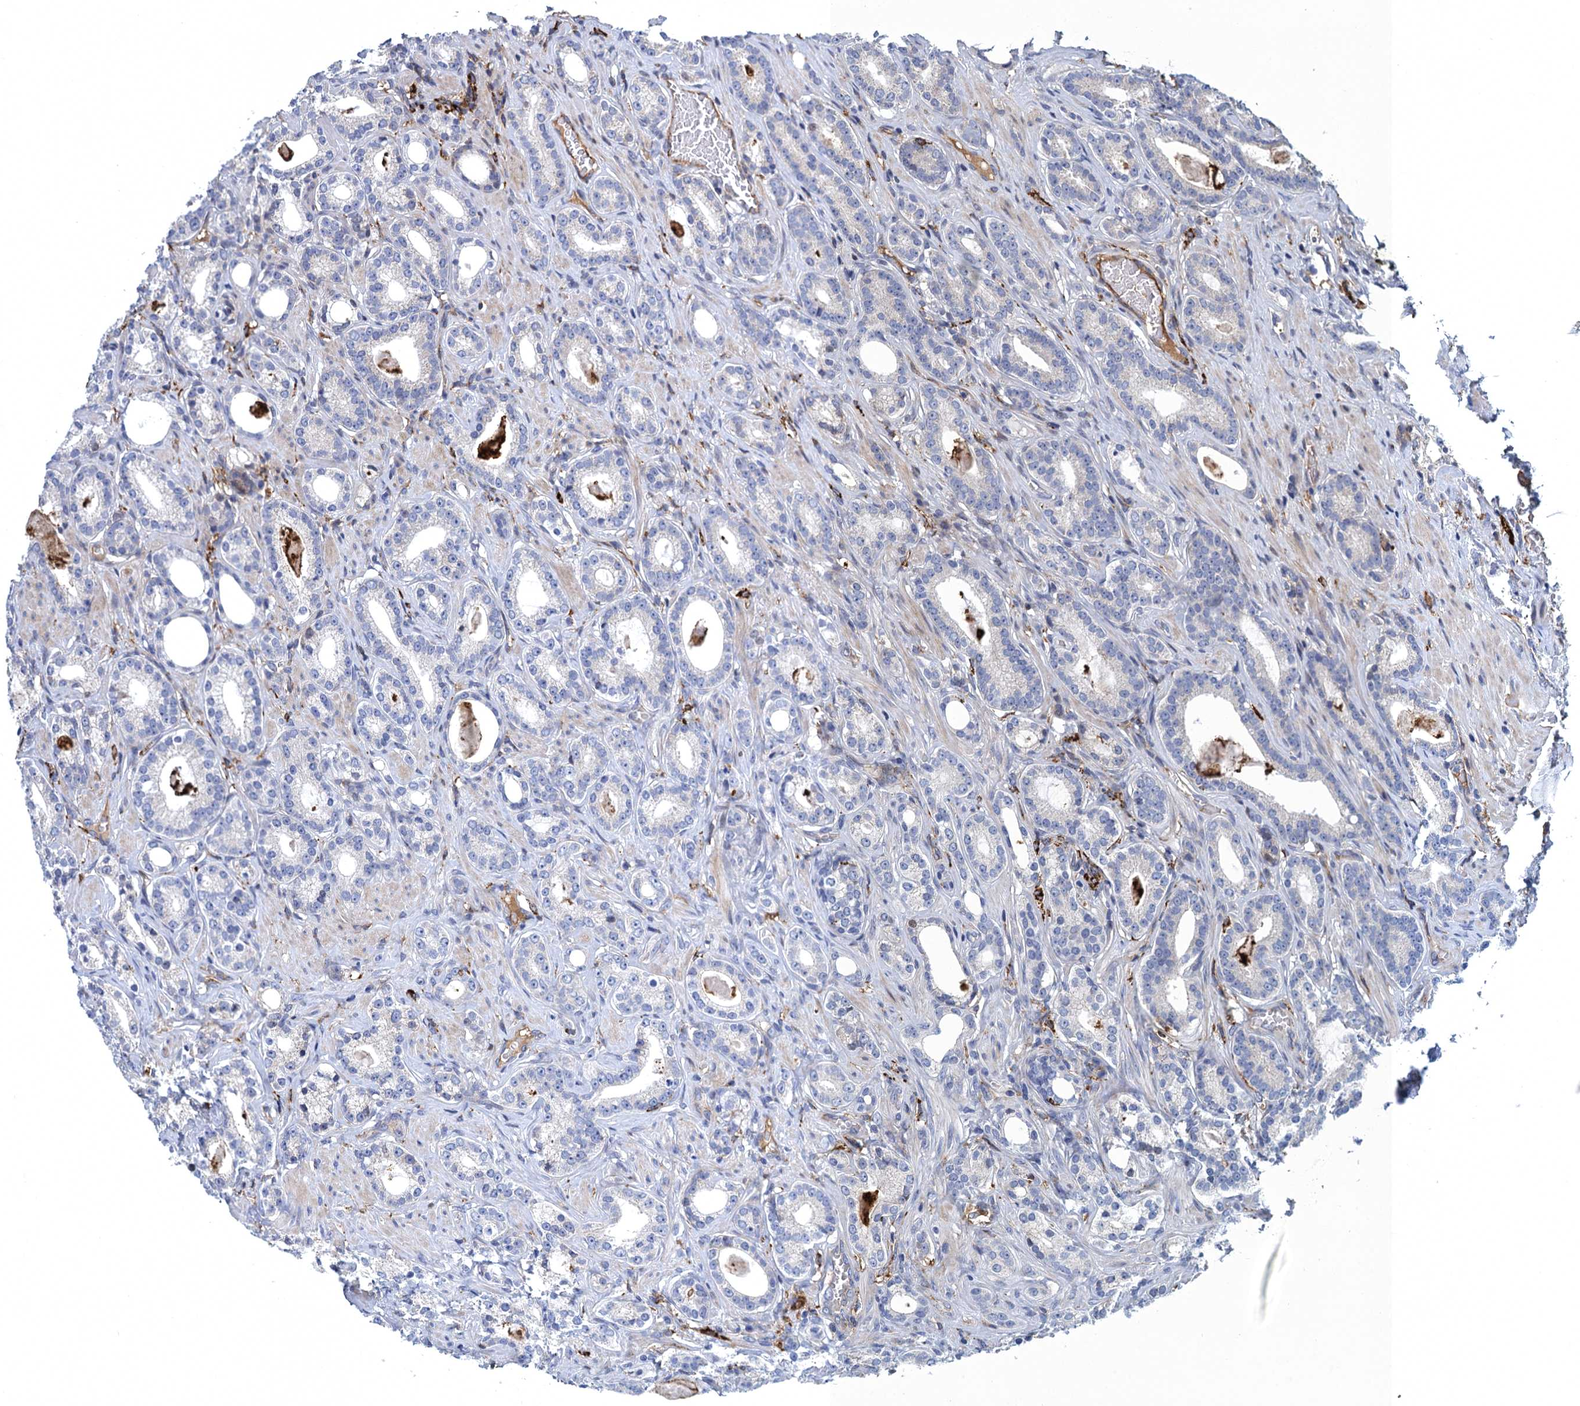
{"staining": {"intensity": "negative", "quantity": "none", "location": "none"}, "tissue": "prostate cancer", "cell_type": "Tumor cells", "image_type": "cancer", "snomed": [{"axis": "morphology", "description": "Adenocarcinoma, Low grade"}, {"axis": "topography", "description": "Prostate"}], "caption": "Low-grade adenocarcinoma (prostate) was stained to show a protein in brown. There is no significant positivity in tumor cells.", "gene": "DNHD1", "patient": {"sex": "male", "age": 71}}